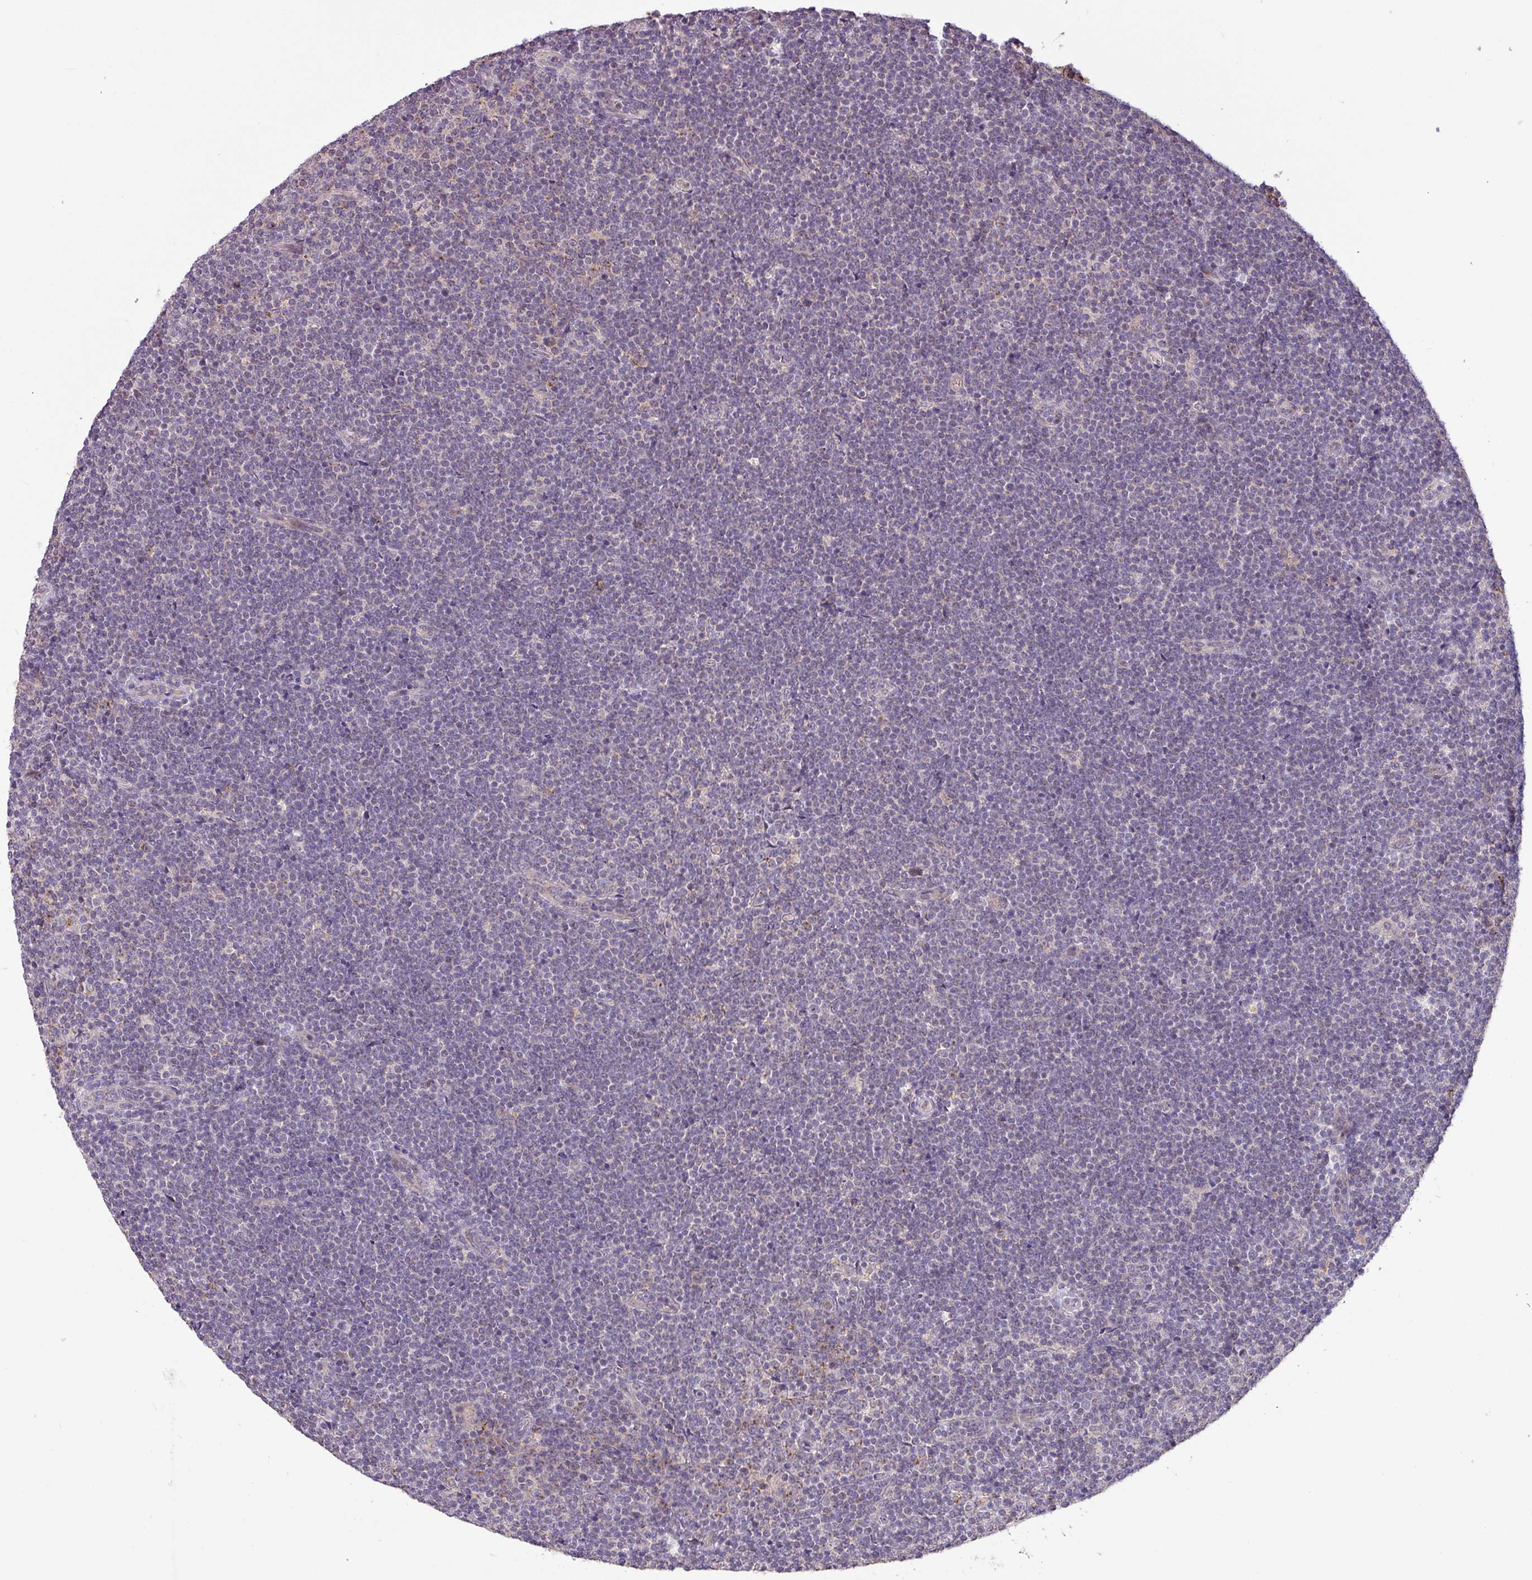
{"staining": {"intensity": "negative", "quantity": "none", "location": "none"}, "tissue": "lymphoma", "cell_type": "Tumor cells", "image_type": "cancer", "snomed": [{"axis": "morphology", "description": "Malignant lymphoma, non-Hodgkin's type, Low grade"}, {"axis": "topography", "description": "Lymph node"}], "caption": "Immunohistochemistry (IHC) of low-grade malignant lymphoma, non-Hodgkin's type exhibits no expression in tumor cells.", "gene": "GALNT12", "patient": {"sex": "male", "age": 48}}